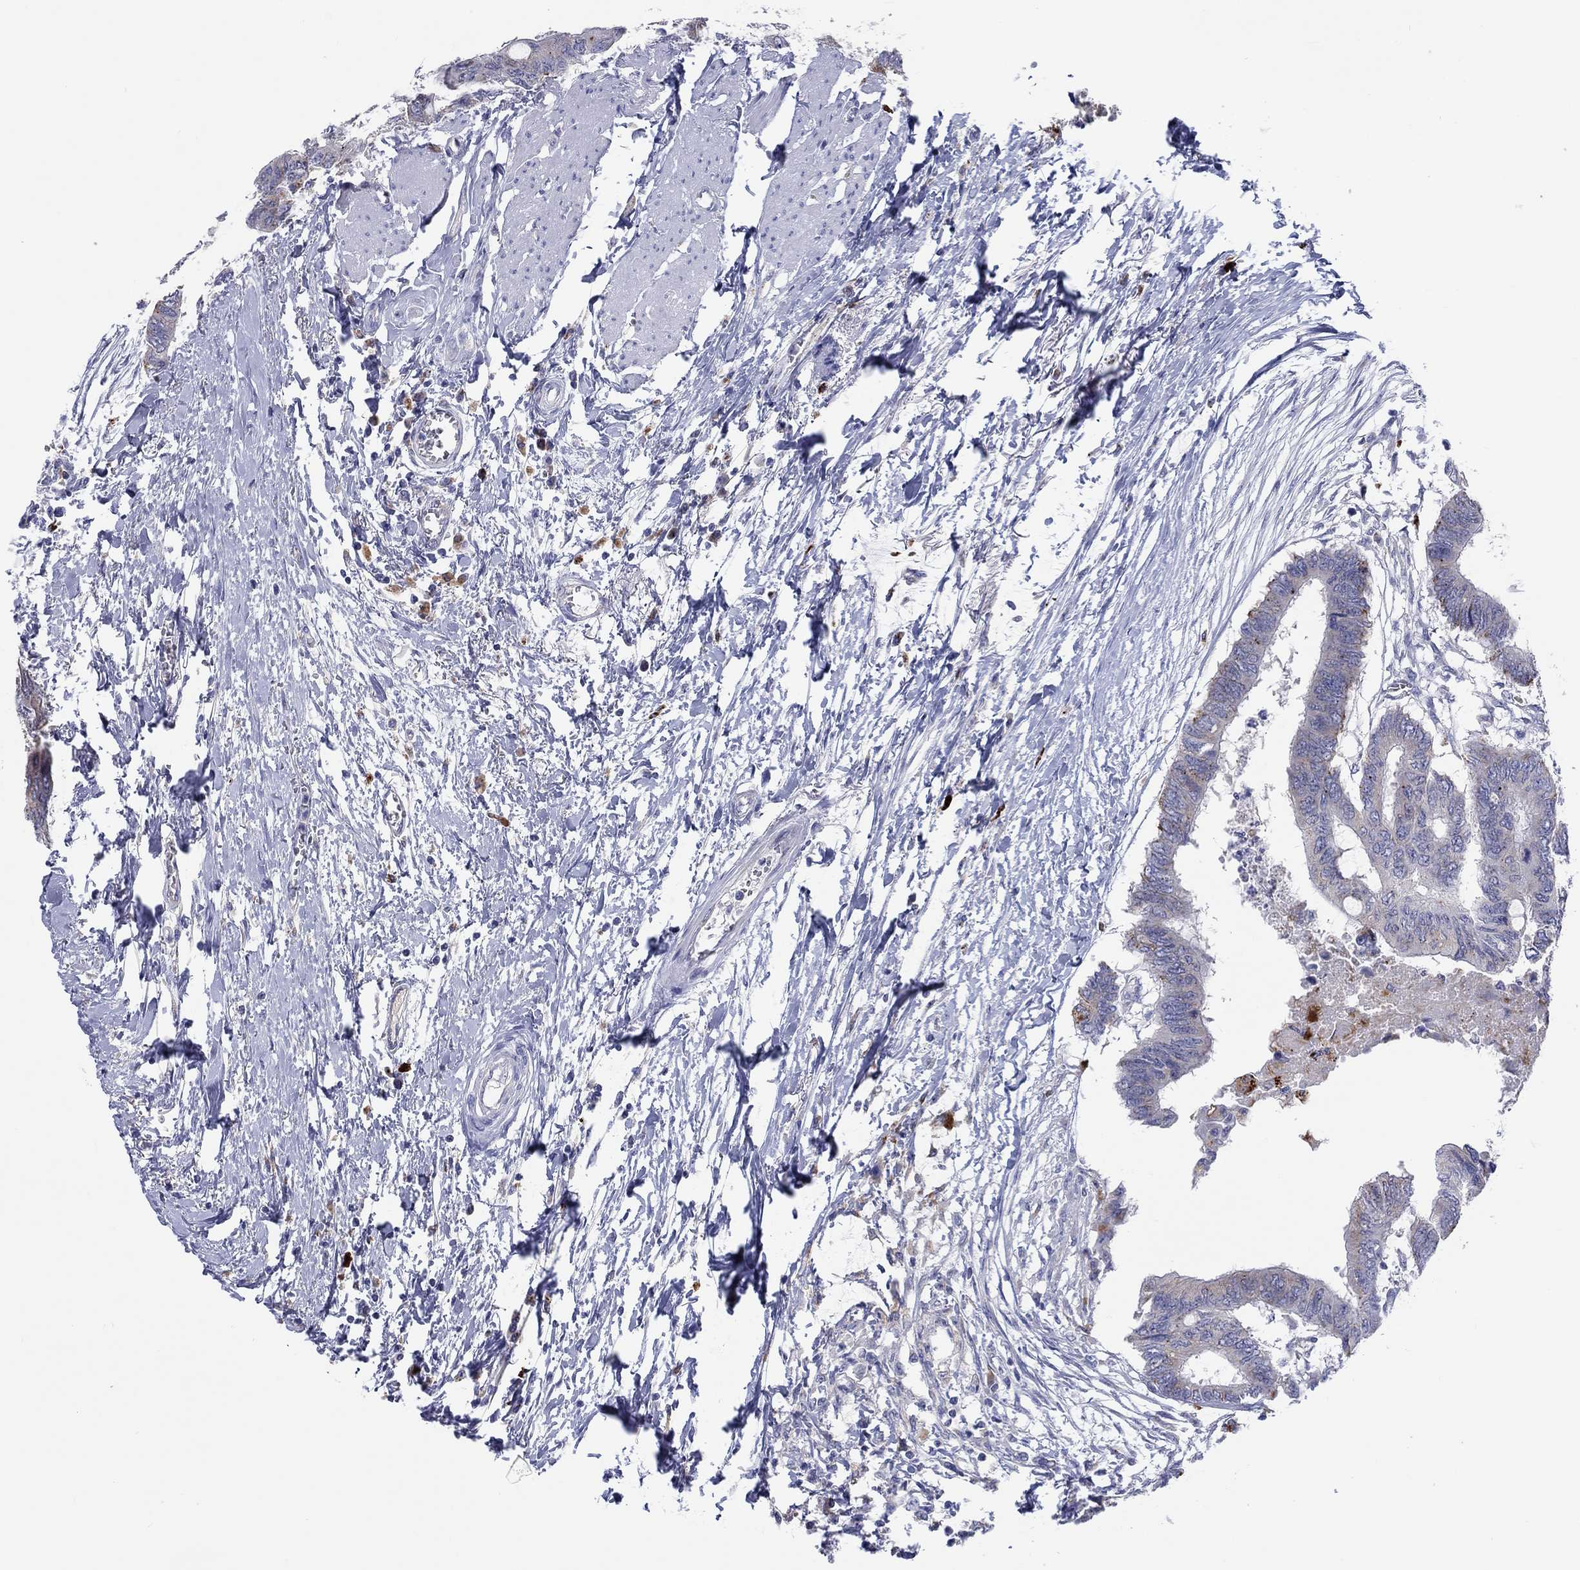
{"staining": {"intensity": "negative", "quantity": "none", "location": "none"}, "tissue": "colorectal cancer", "cell_type": "Tumor cells", "image_type": "cancer", "snomed": [{"axis": "morphology", "description": "Normal tissue, NOS"}, {"axis": "morphology", "description": "Adenocarcinoma, NOS"}, {"axis": "topography", "description": "Rectum"}, {"axis": "topography", "description": "Peripheral nerve tissue"}], "caption": "A photomicrograph of human colorectal adenocarcinoma is negative for staining in tumor cells.", "gene": "BCO2", "patient": {"sex": "male", "age": 92}}